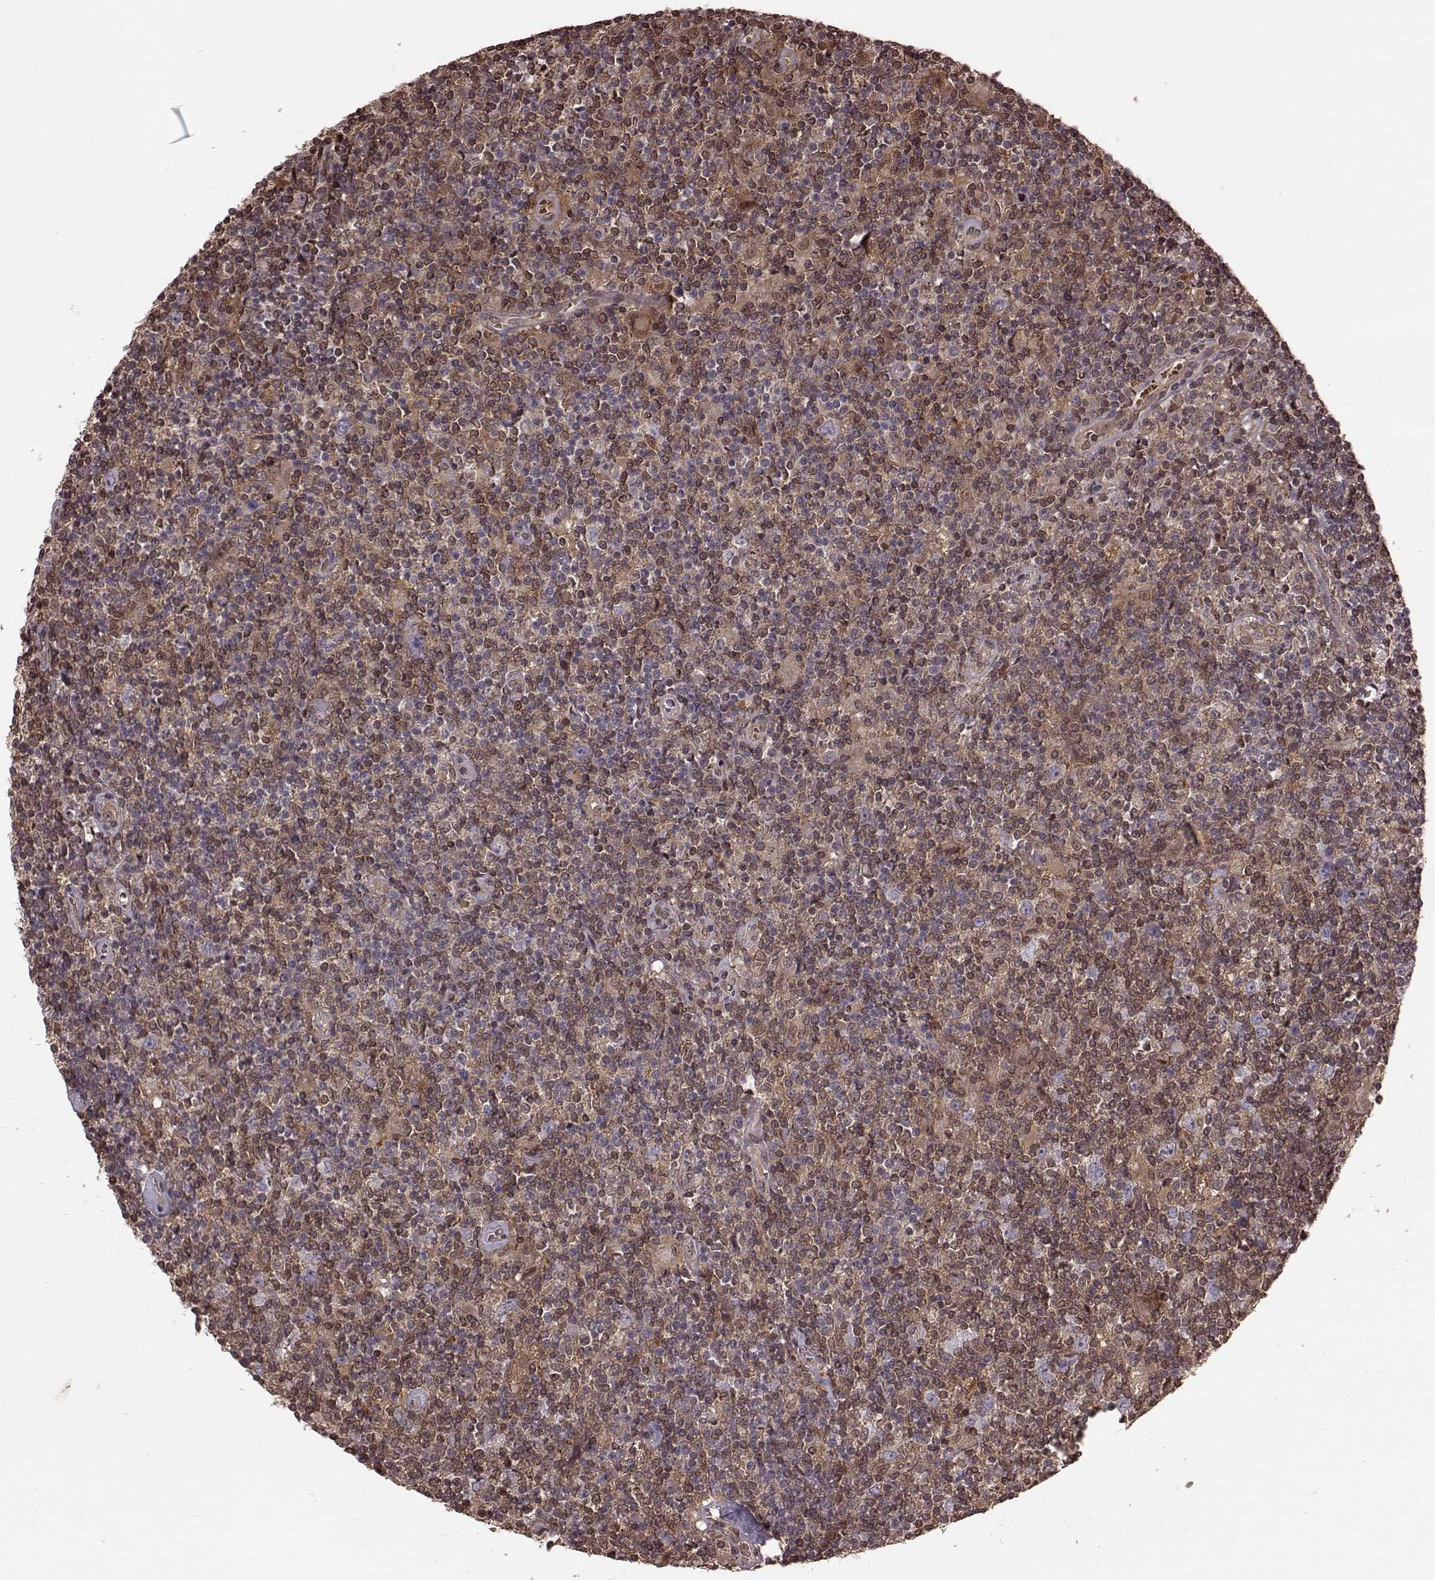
{"staining": {"intensity": "negative", "quantity": "none", "location": "none"}, "tissue": "lymphoma", "cell_type": "Tumor cells", "image_type": "cancer", "snomed": [{"axis": "morphology", "description": "Hodgkin's disease, NOS"}, {"axis": "topography", "description": "Lymph node"}], "caption": "High power microscopy photomicrograph of an immunohistochemistry image of lymphoma, revealing no significant staining in tumor cells. Brightfield microscopy of immunohistochemistry (IHC) stained with DAB (3,3'-diaminobenzidine) (brown) and hematoxylin (blue), captured at high magnification.", "gene": "GSS", "patient": {"sex": "male", "age": 40}}